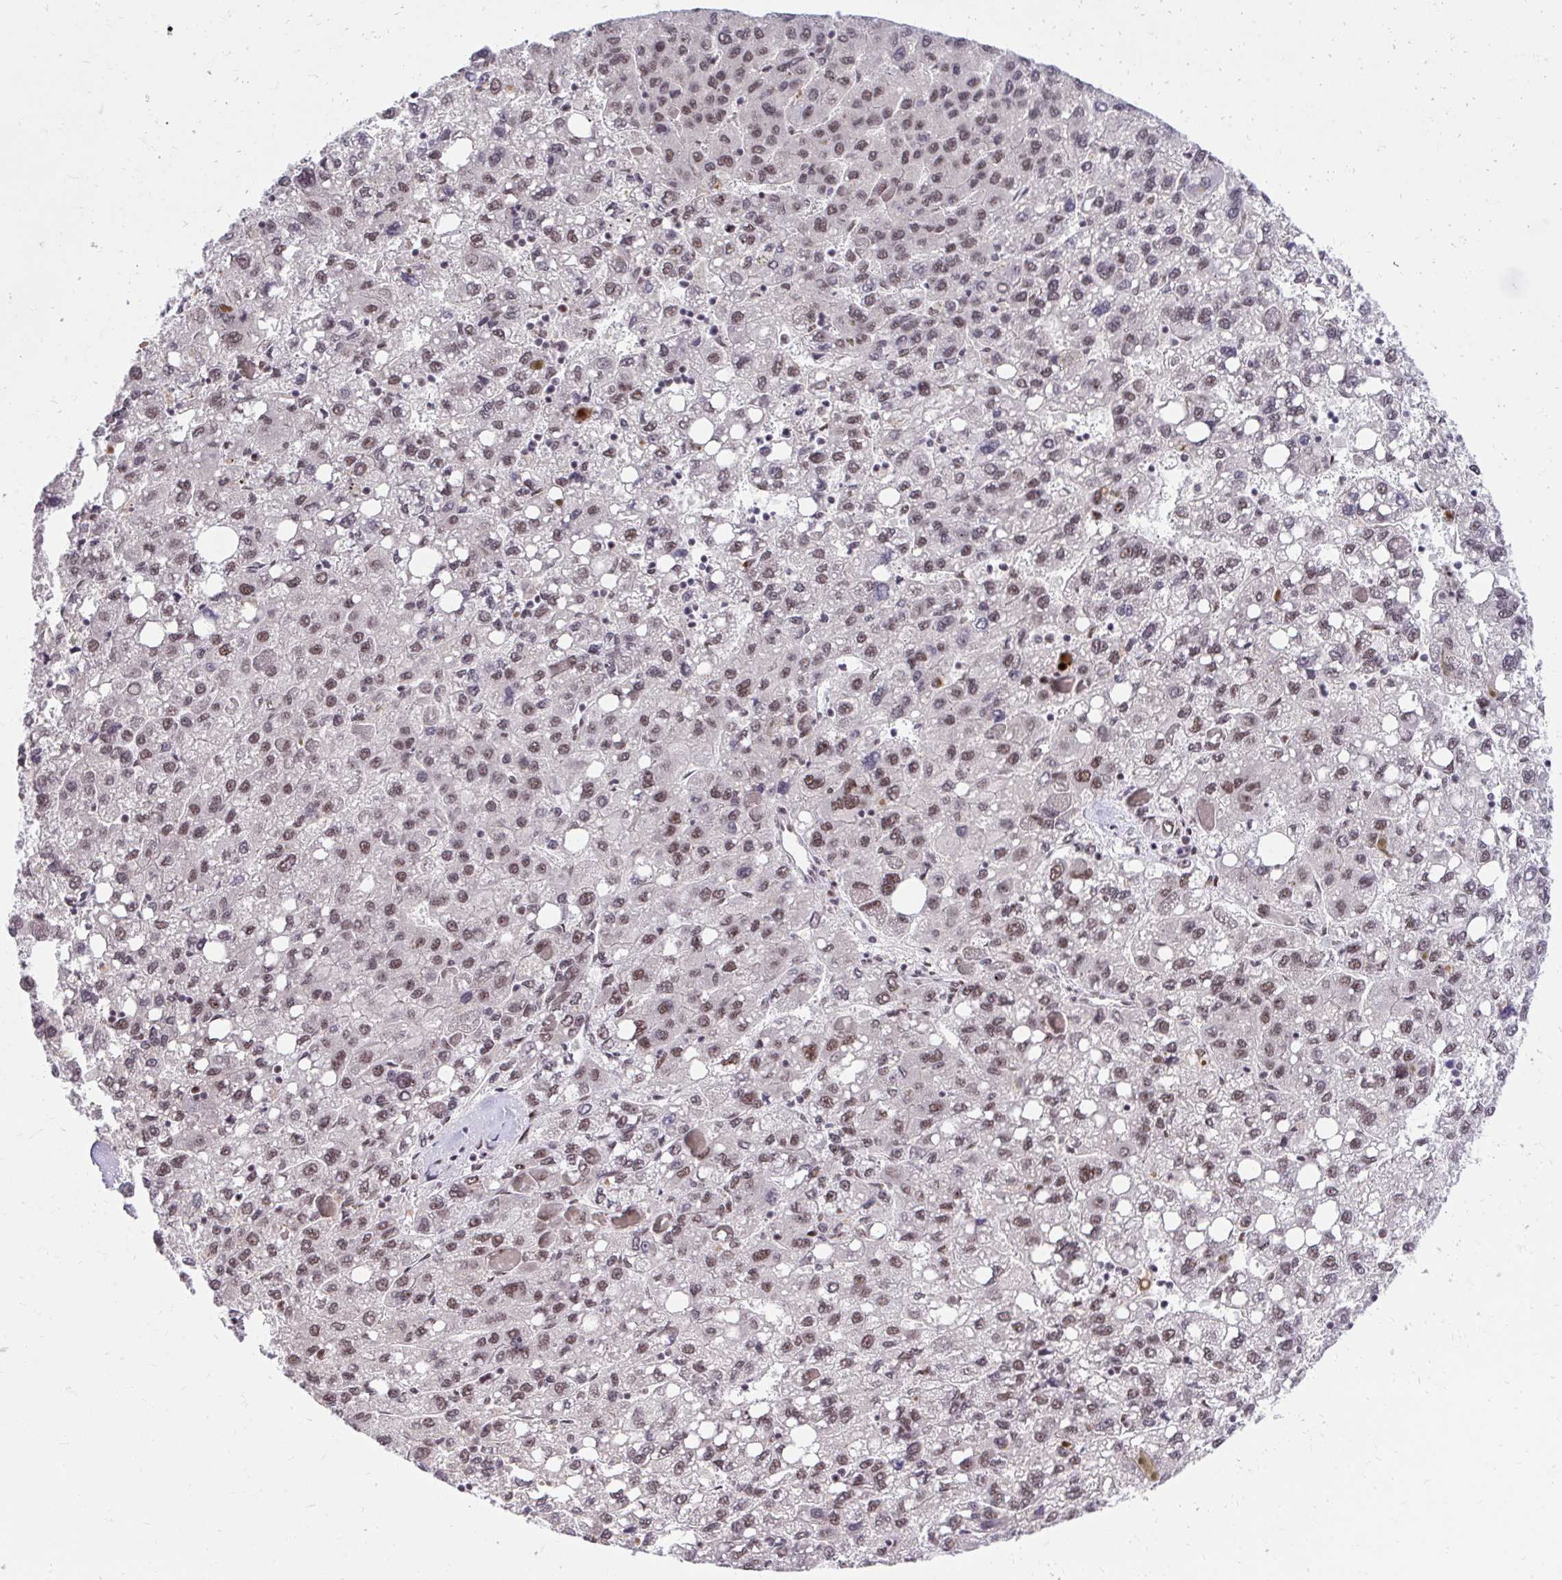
{"staining": {"intensity": "moderate", "quantity": ">75%", "location": "nuclear"}, "tissue": "liver cancer", "cell_type": "Tumor cells", "image_type": "cancer", "snomed": [{"axis": "morphology", "description": "Carcinoma, Hepatocellular, NOS"}, {"axis": "topography", "description": "Liver"}], "caption": "DAB immunohistochemical staining of human liver cancer reveals moderate nuclear protein positivity in approximately >75% of tumor cells.", "gene": "SYNE4", "patient": {"sex": "female", "age": 82}}